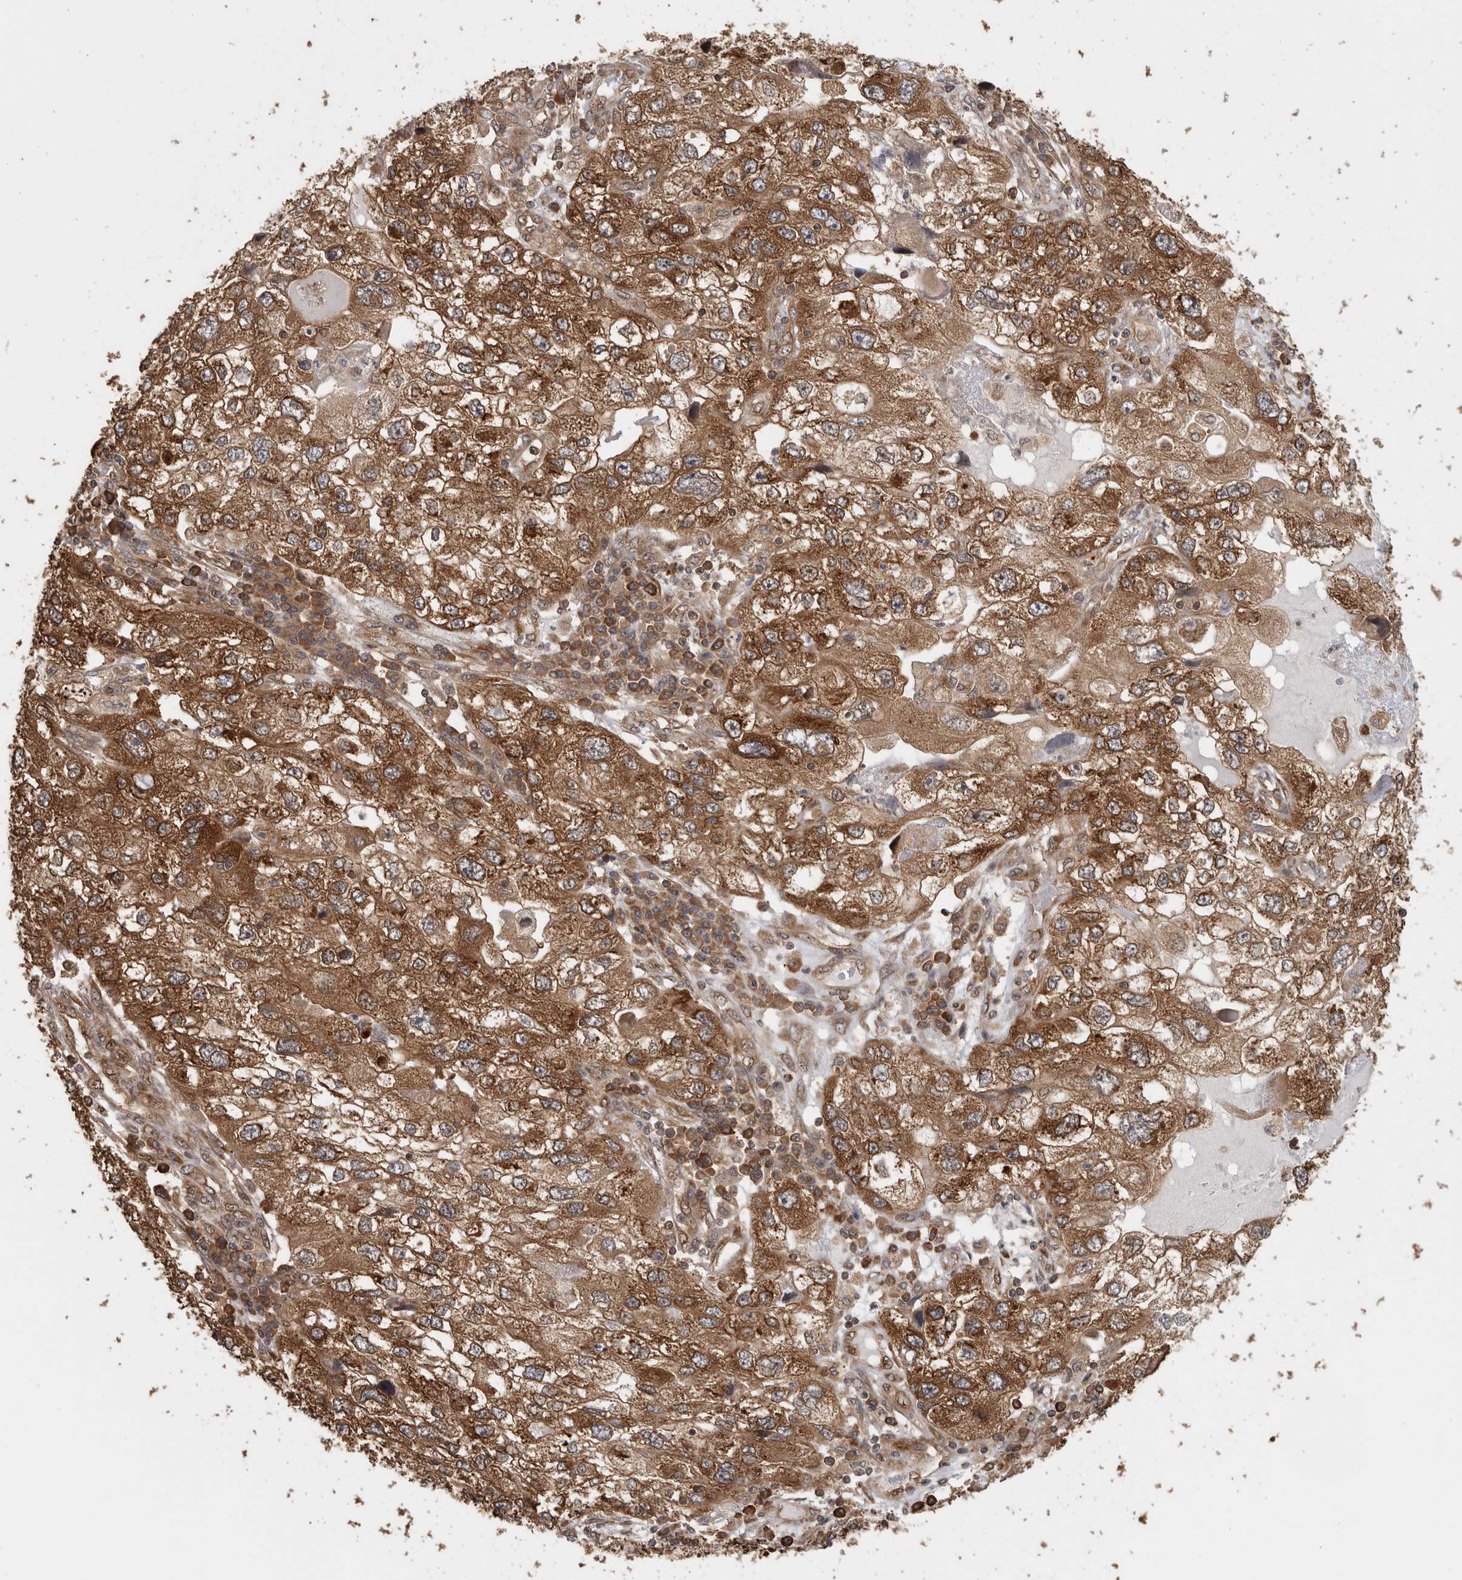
{"staining": {"intensity": "strong", "quantity": ">75%", "location": "cytoplasmic/membranous"}, "tissue": "endometrial cancer", "cell_type": "Tumor cells", "image_type": "cancer", "snomed": [{"axis": "morphology", "description": "Adenocarcinoma, NOS"}, {"axis": "topography", "description": "Endometrium"}], "caption": "Tumor cells exhibit strong cytoplasmic/membranous staining in about >75% of cells in endometrial adenocarcinoma.", "gene": "CCT8", "patient": {"sex": "female", "age": 49}}